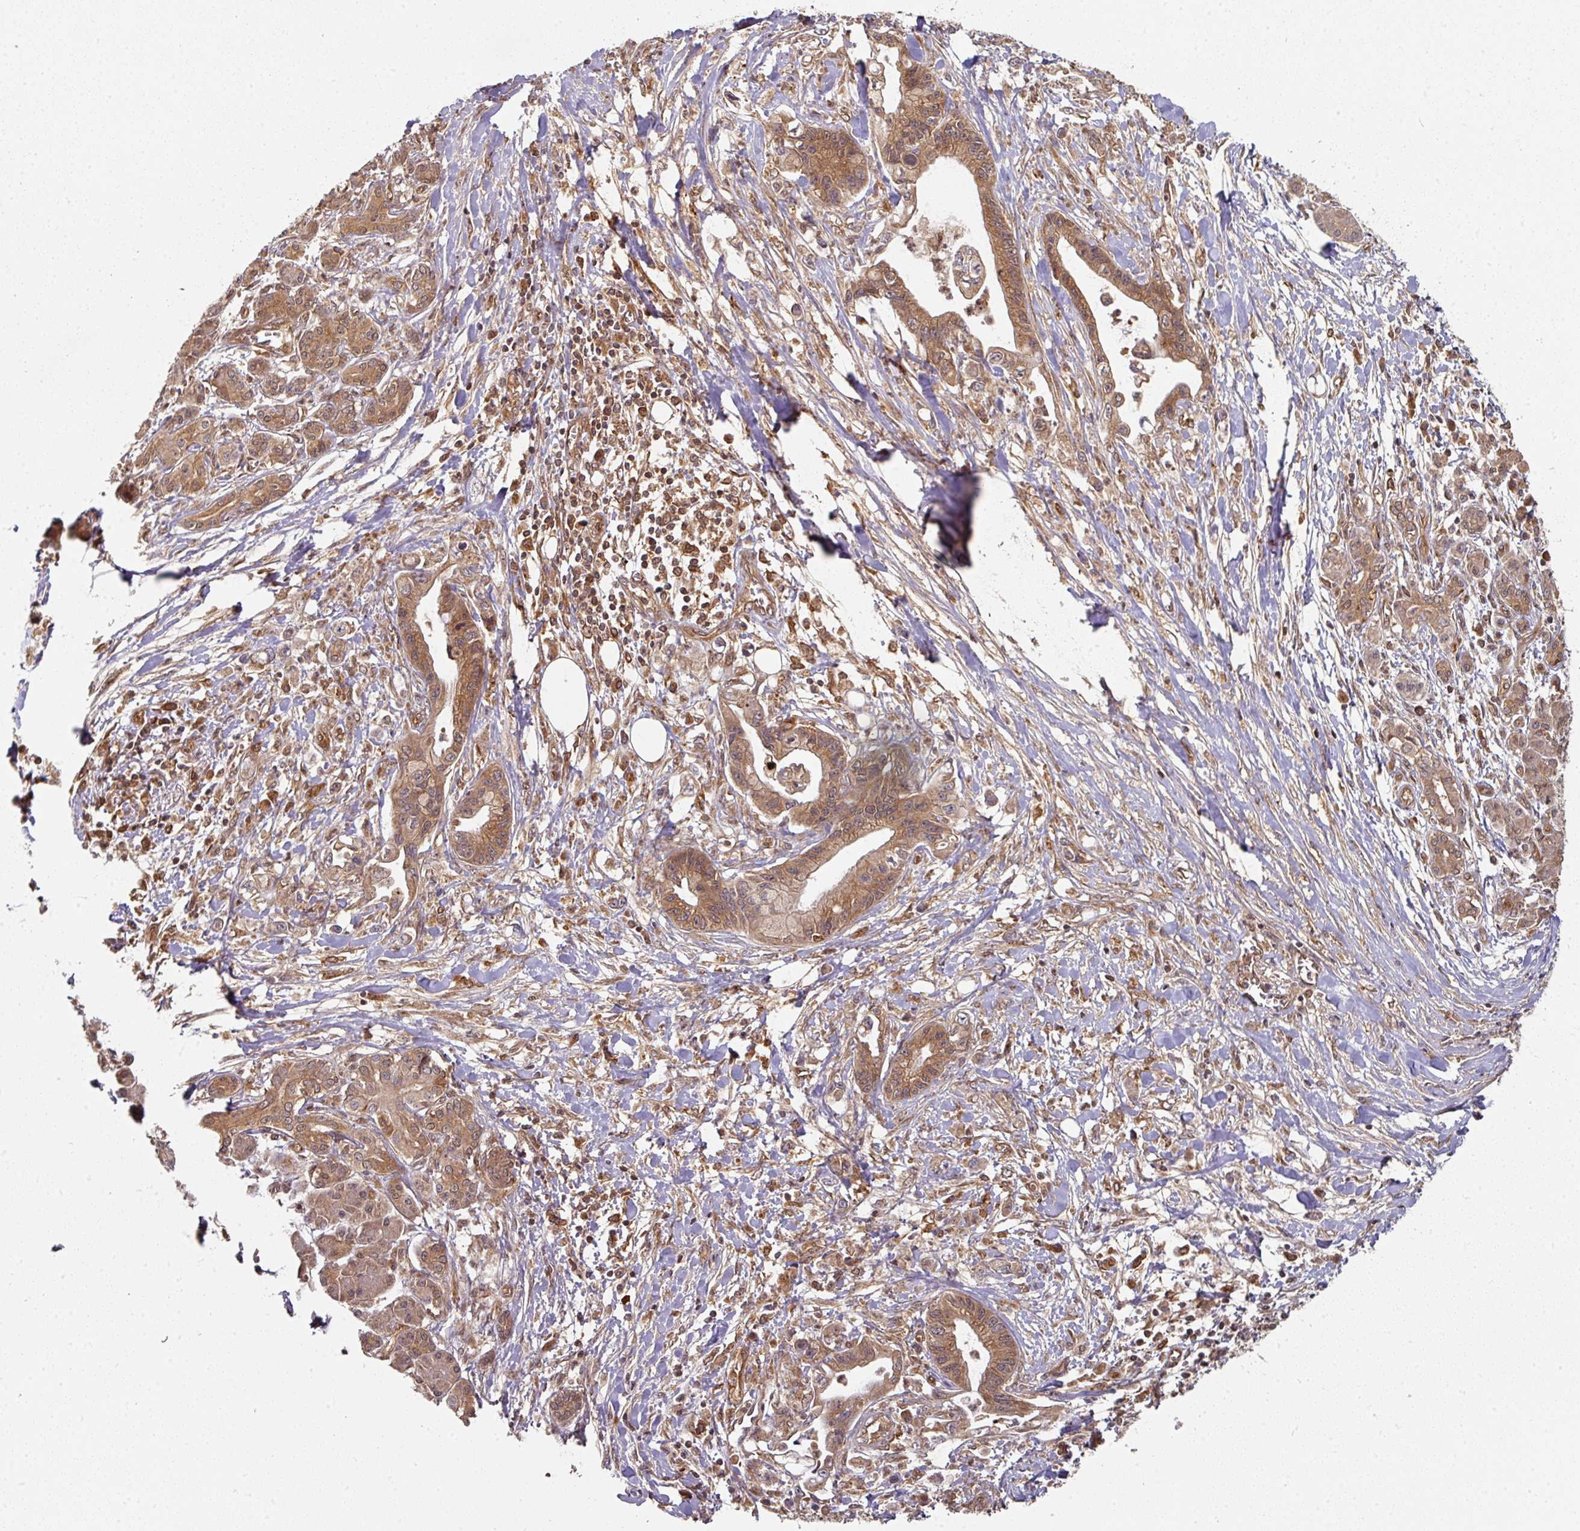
{"staining": {"intensity": "moderate", "quantity": ">75%", "location": "cytoplasmic/membranous"}, "tissue": "pancreatic cancer", "cell_type": "Tumor cells", "image_type": "cancer", "snomed": [{"axis": "morphology", "description": "Adenocarcinoma, NOS"}, {"axis": "topography", "description": "Pancreas"}], "caption": "Pancreatic cancer was stained to show a protein in brown. There is medium levels of moderate cytoplasmic/membranous positivity in approximately >75% of tumor cells.", "gene": "EIF4EBP2", "patient": {"sex": "male", "age": 61}}